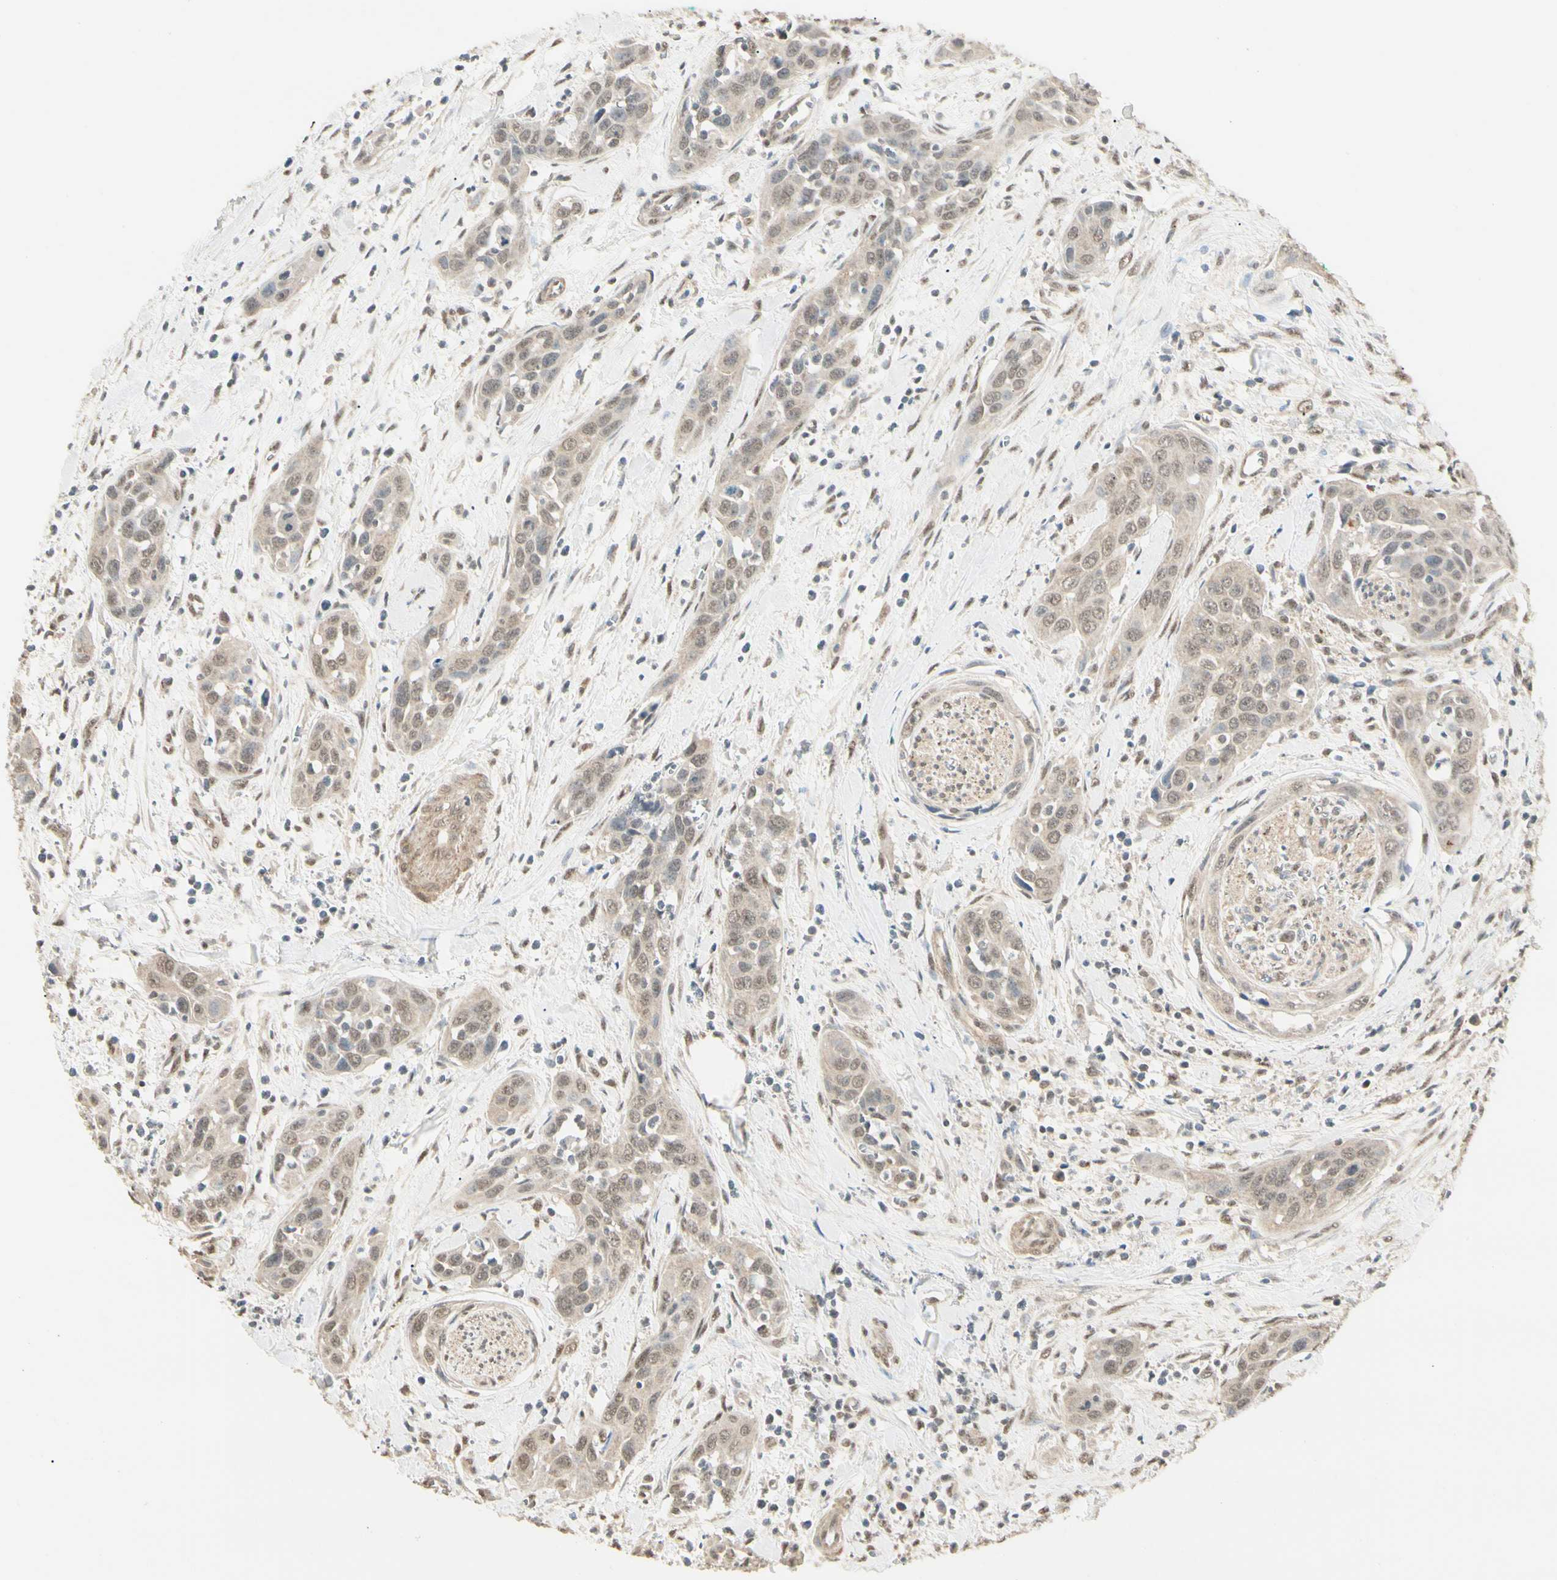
{"staining": {"intensity": "weak", "quantity": "25%-75%", "location": "cytoplasmic/membranous,nuclear"}, "tissue": "head and neck cancer", "cell_type": "Tumor cells", "image_type": "cancer", "snomed": [{"axis": "morphology", "description": "Squamous cell carcinoma, NOS"}, {"axis": "topography", "description": "Oral tissue"}, {"axis": "topography", "description": "Head-Neck"}], "caption": "Human squamous cell carcinoma (head and neck) stained with a brown dye displays weak cytoplasmic/membranous and nuclear positive staining in about 25%-75% of tumor cells.", "gene": "SGCA", "patient": {"sex": "female", "age": 50}}